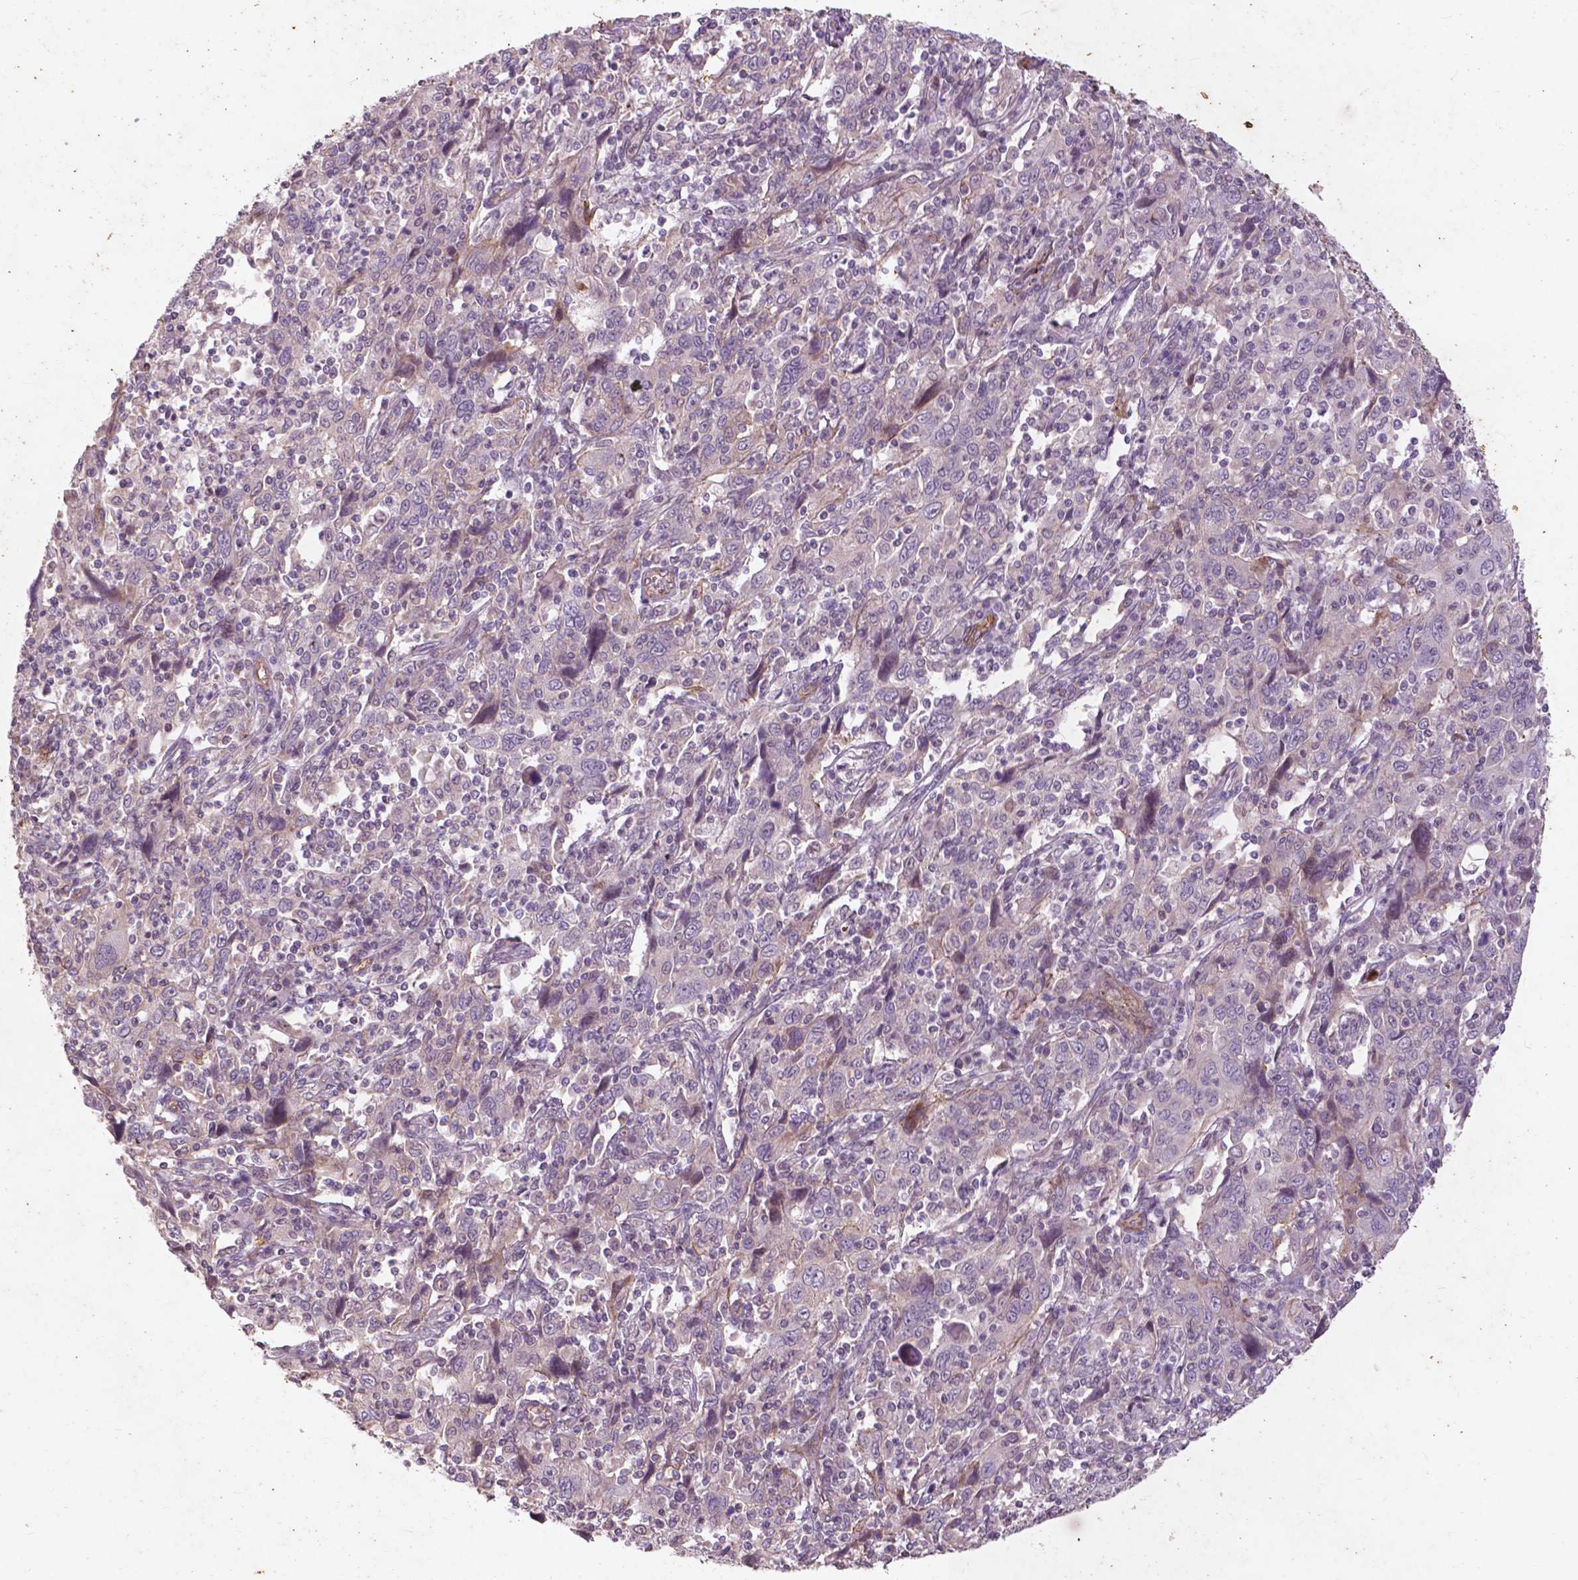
{"staining": {"intensity": "moderate", "quantity": "<25%", "location": "cytoplasmic/membranous"}, "tissue": "cervical cancer", "cell_type": "Tumor cells", "image_type": "cancer", "snomed": [{"axis": "morphology", "description": "Squamous cell carcinoma, NOS"}, {"axis": "topography", "description": "Cervix"}], "caption": "Protein staining shows moderate cytoplasmic/membranous staining in approximately <25% of tumor cells in cervical cancer.", "gene": "RFPL4B", "patient": {"sex": "female", "age": 46}}